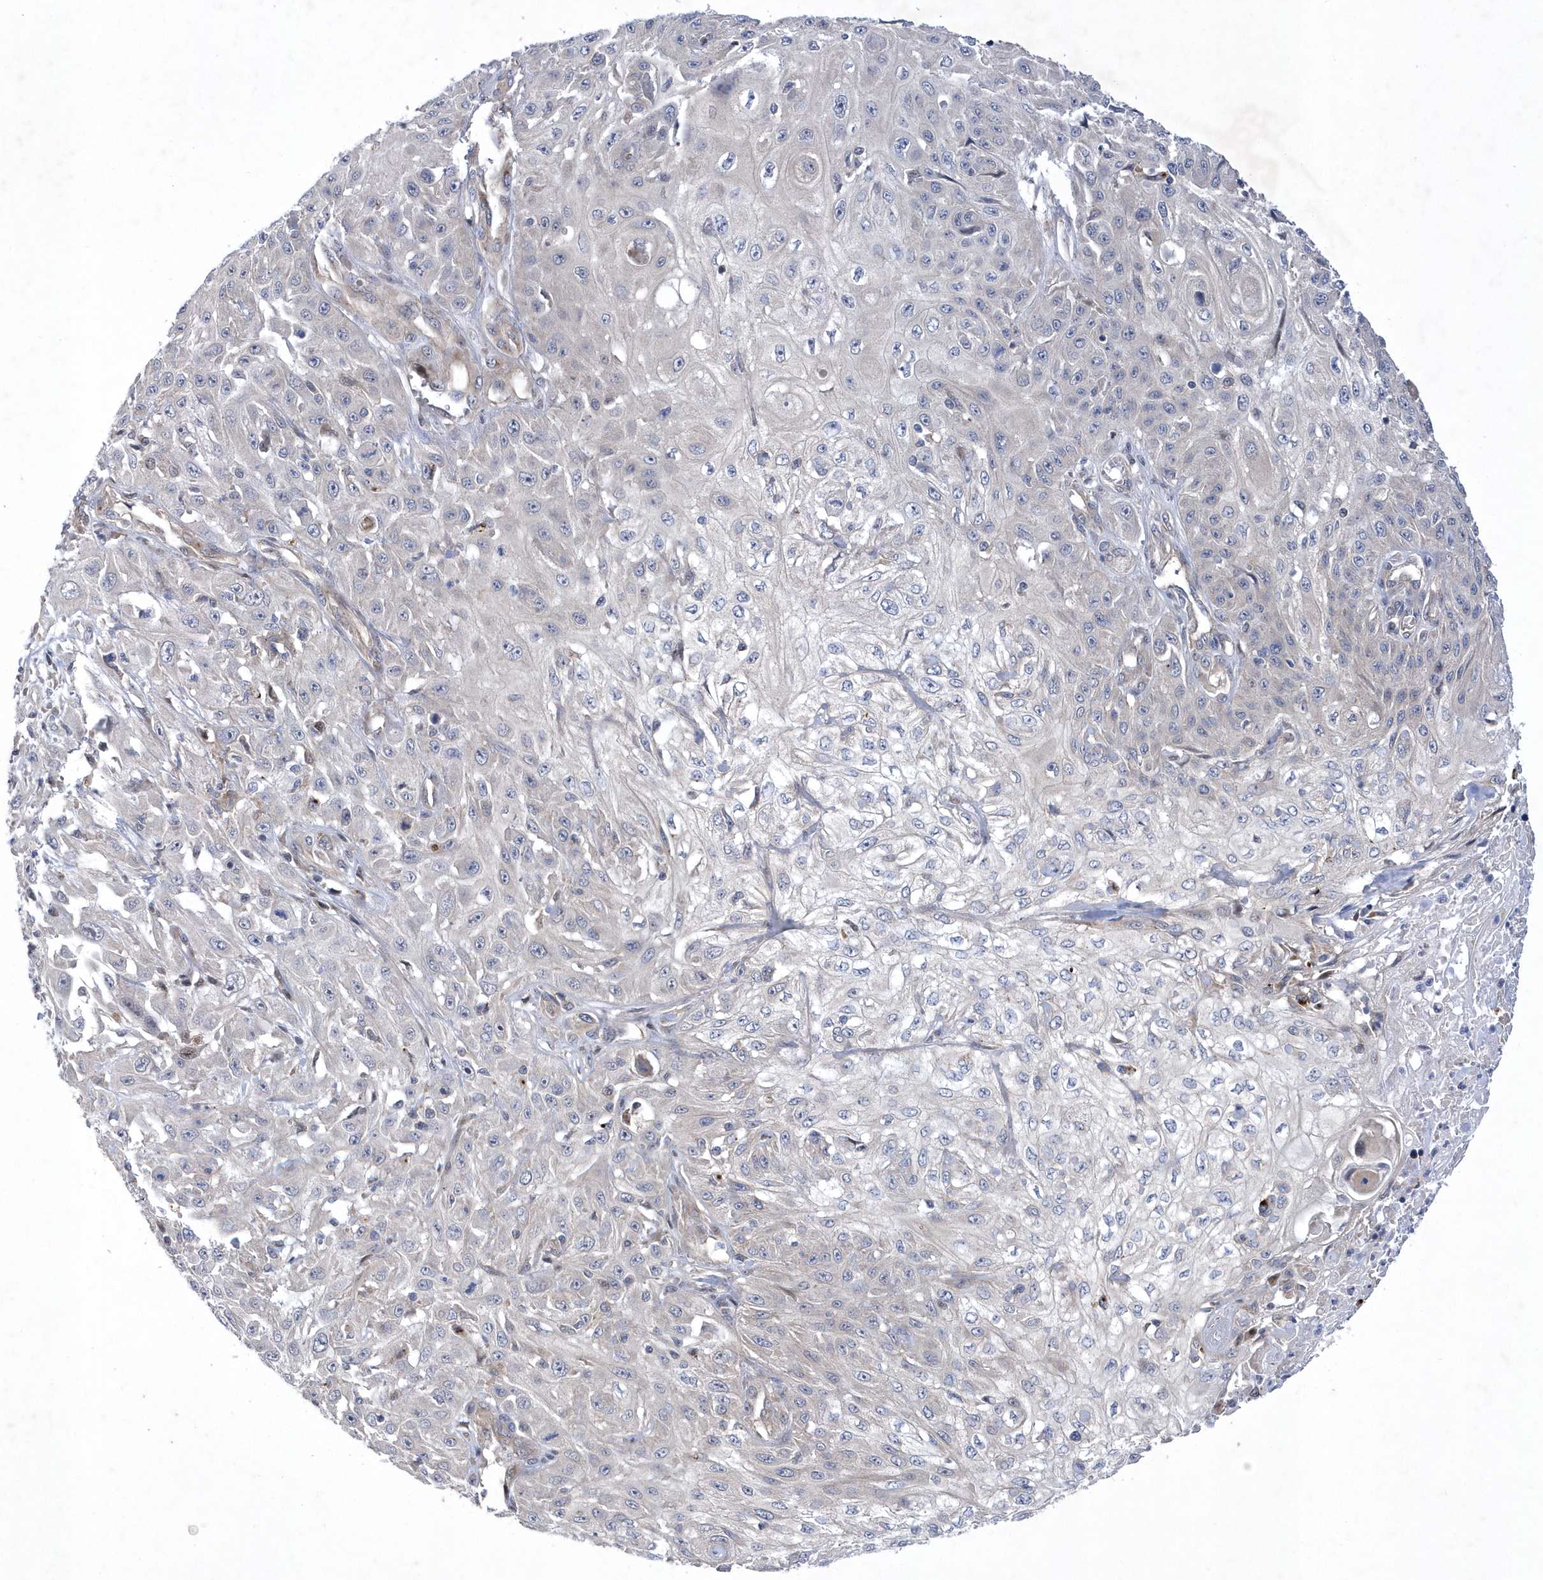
{"staining": {"intensity": "negative", "quantity": "none", "location": "none"}, "tissue": "skin cancer", "cell_type": "Tumor cells", "image_type": "cancer", "snomed": [{"axis": "morphology", "description": "Squamous cell carcinoma, NOS"}, {"axis": "morphology", "description": "Squamous cell carcinoma, metastatic, NOS"}, {"axis": "topography", "description": "Skin"}, {"axis": "topography", "description": "Lymph node"}], "caption": "Immunohistochemical staining of skin cancer (metastatic squamous cell carcinoma) shows no significant staining in tumor cells.", "gene": "LONRF2", "patient": {"sex": "male", "age": 75}}